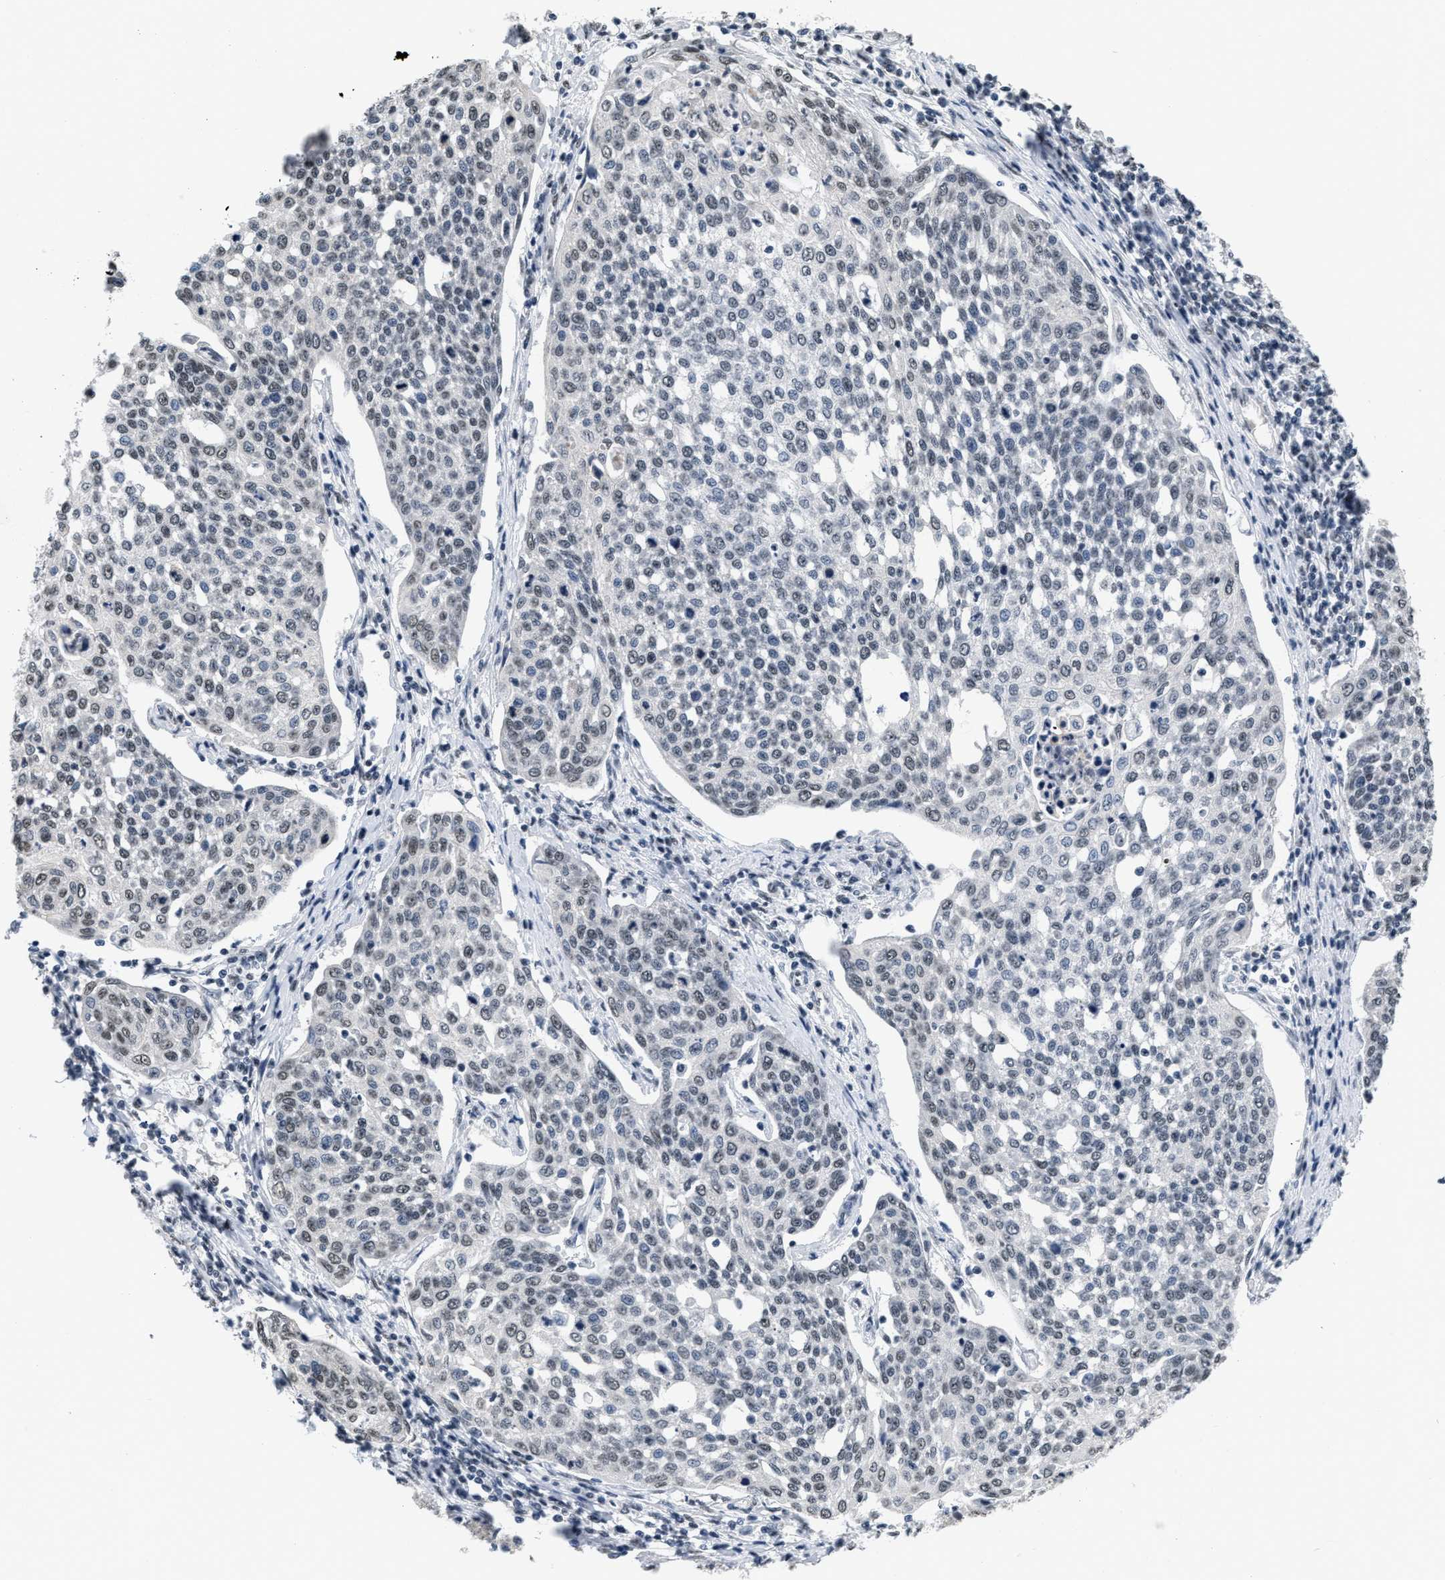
{"staining": {"intensity": "weak", "quantity": "25%-75%", "location": "nuclear"}, "tissue": "cervical cancer", "cell_type": "Tumor cells", "image_type": "cancer", "snomed": [{"axis": "morphology", "description": "Squamous cell carcinoma, NOS"}, {"axis": "topography", "description": "Cervix"}], "caption": "Immunohistochemical staining of human squamous cell carcinoma (cervical) displays low levels of weak nuclear protein staining in approximately 25%-75% of tumor cells.", "gene": "RAF1", "patient": {"sex": "female", "age": 34}}